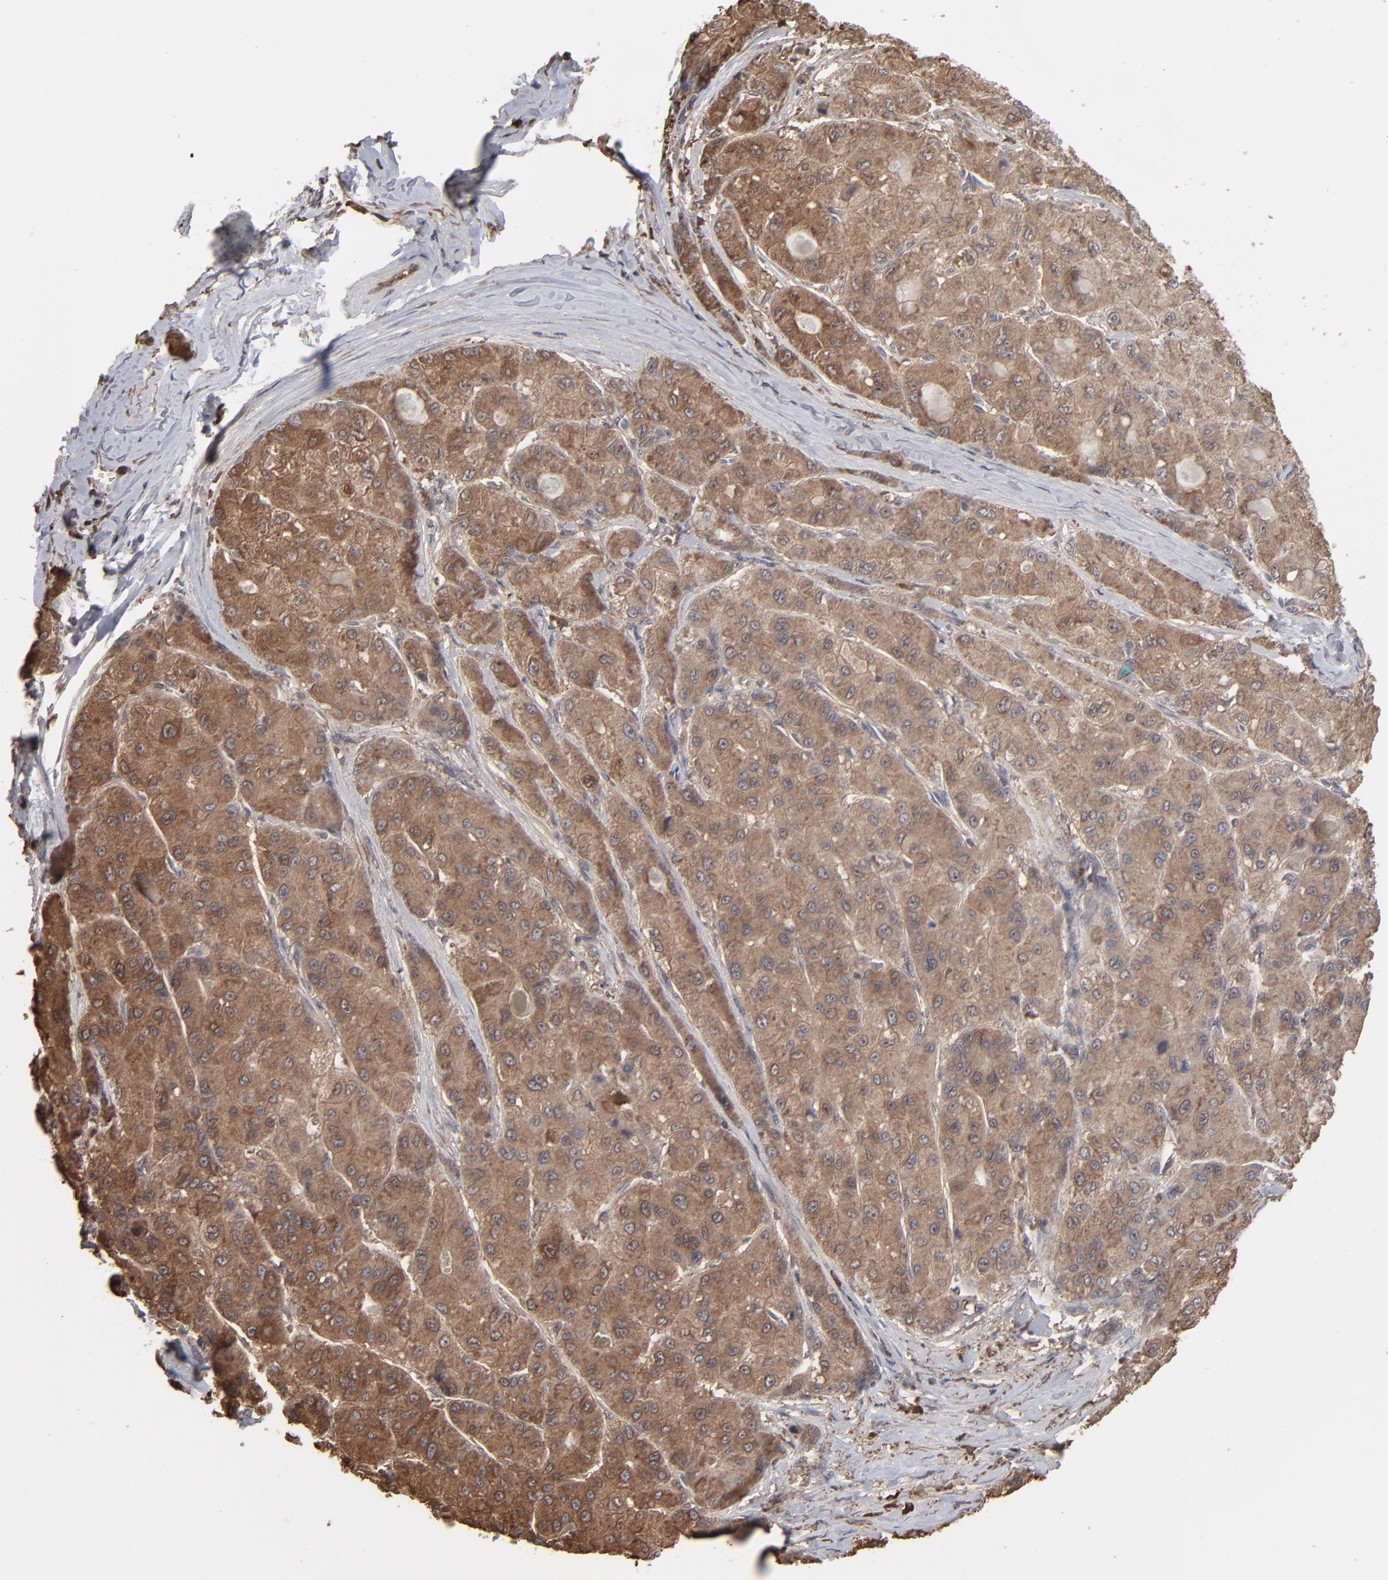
{"staining": {"intensity": "strong", "quantity": ">75%", "location": "cytoplasmic/membranous"}, "tissue": "liver cancer", "cell_type": "Tumor cells", "image_type": "cancer", "snomed": [{"axis": "morphology", "description": "Carcinoma, Hepatocellular, NOS"}, {"axis": "topography", "description": "Liver"}], "caption": "This is an image of immunohistochemistry (IHC) staining of hepatocellular carcinoma (liver), which shows strong staining in the cytoplasmic/membranous of tumor cells.", "gene": "NME1-NME2", "patient": {"sex": "male", "age": 80}}